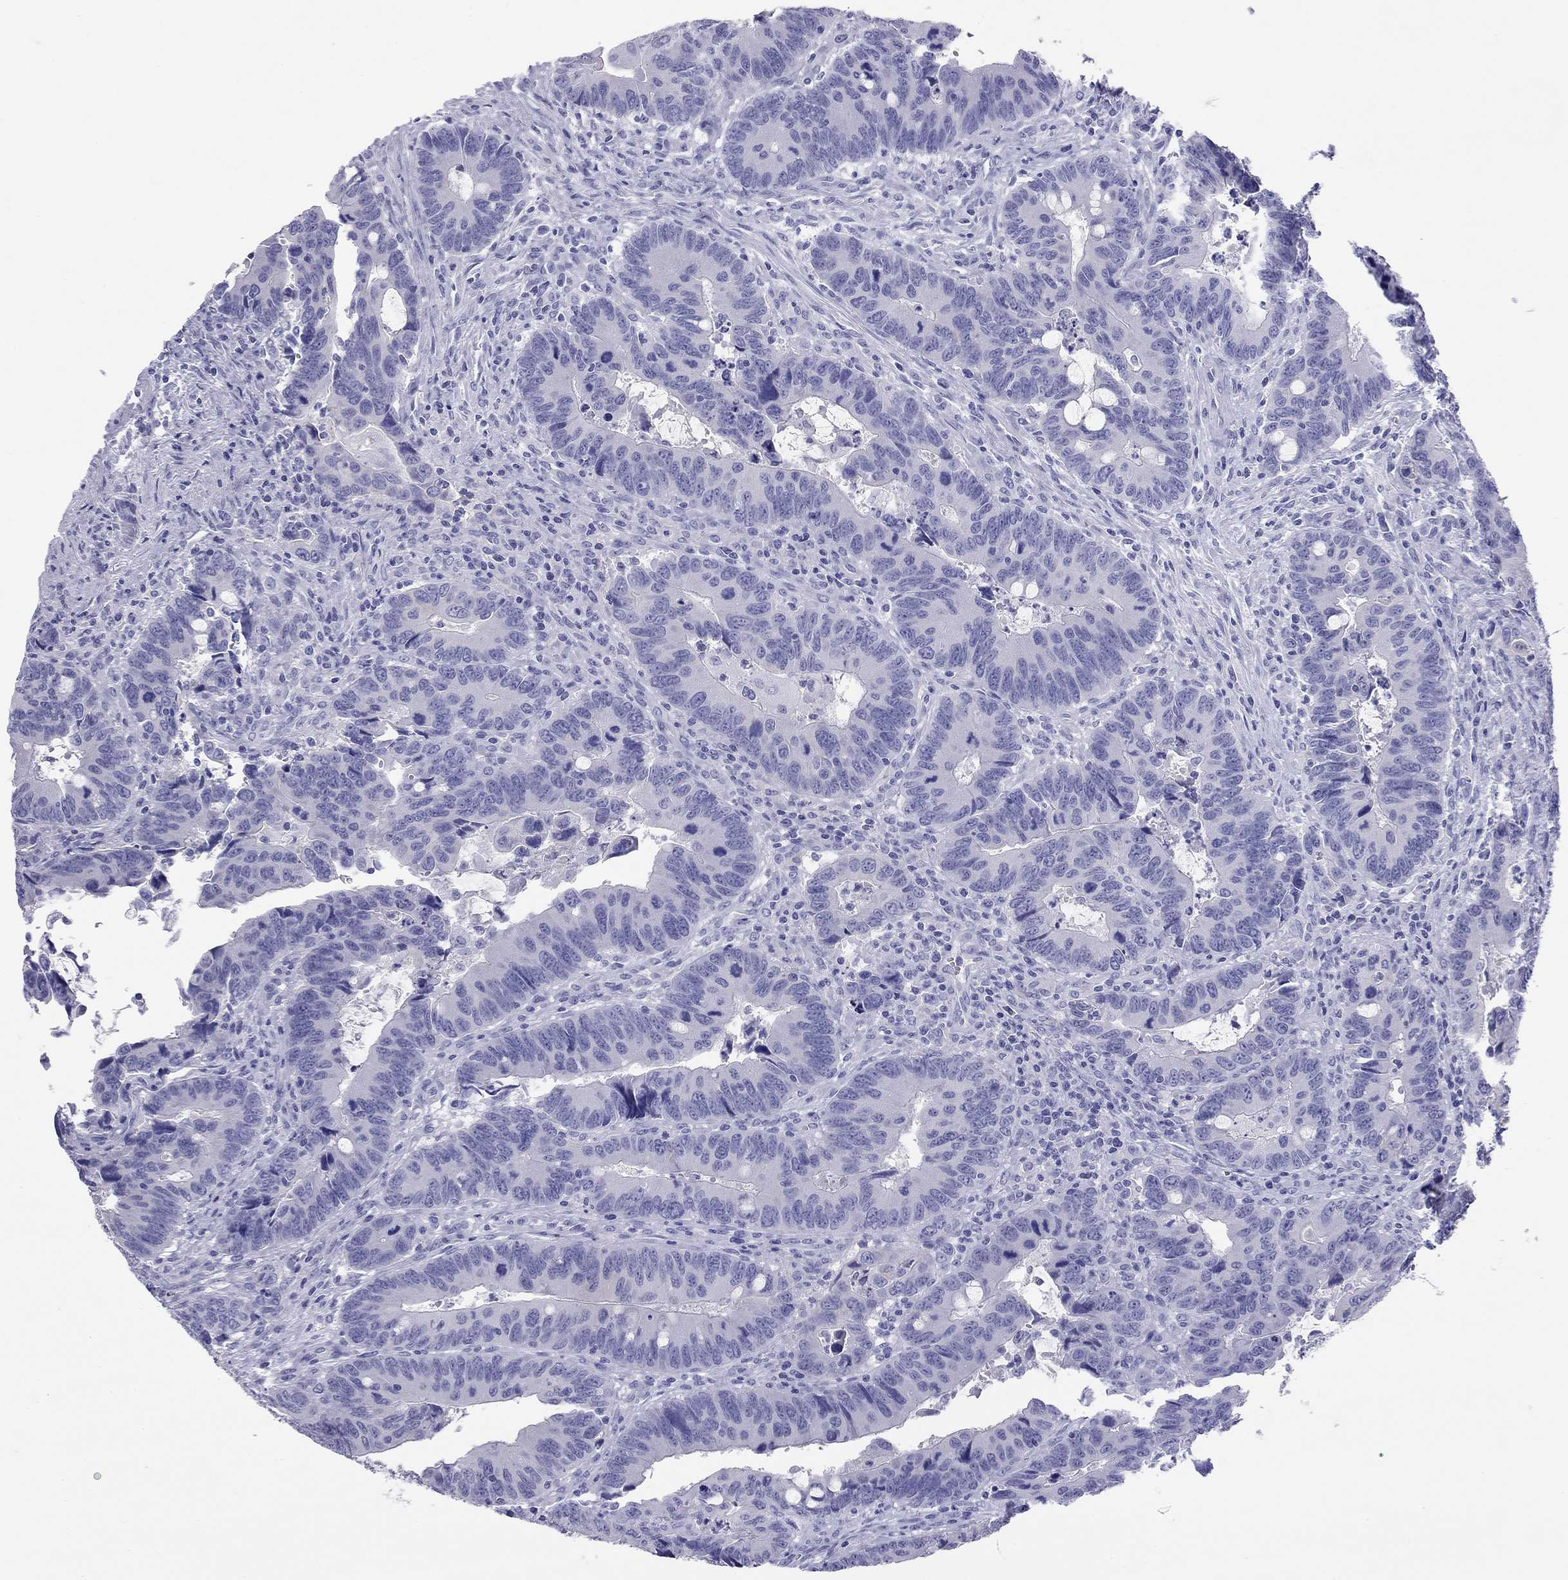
{"staining": {"intensity": "negative", "quantity": "none", "location": "none"}, "tissue": "colorectal cancer", "cell_type": "Tumor cells", "image_type": "cancer", "snomed": [{"axis": "morphology", "description": "Adenocarcinoma, NOS"}, {"axis": "topography", "description": "Rectum"}], "caption": "This is an IHC micrograph of human colorectal adenocarcinoma. There is no positivity in tumor cells.", "gene": "HLA-DQB2", "patient": {"sex": "male", "age": 67}}